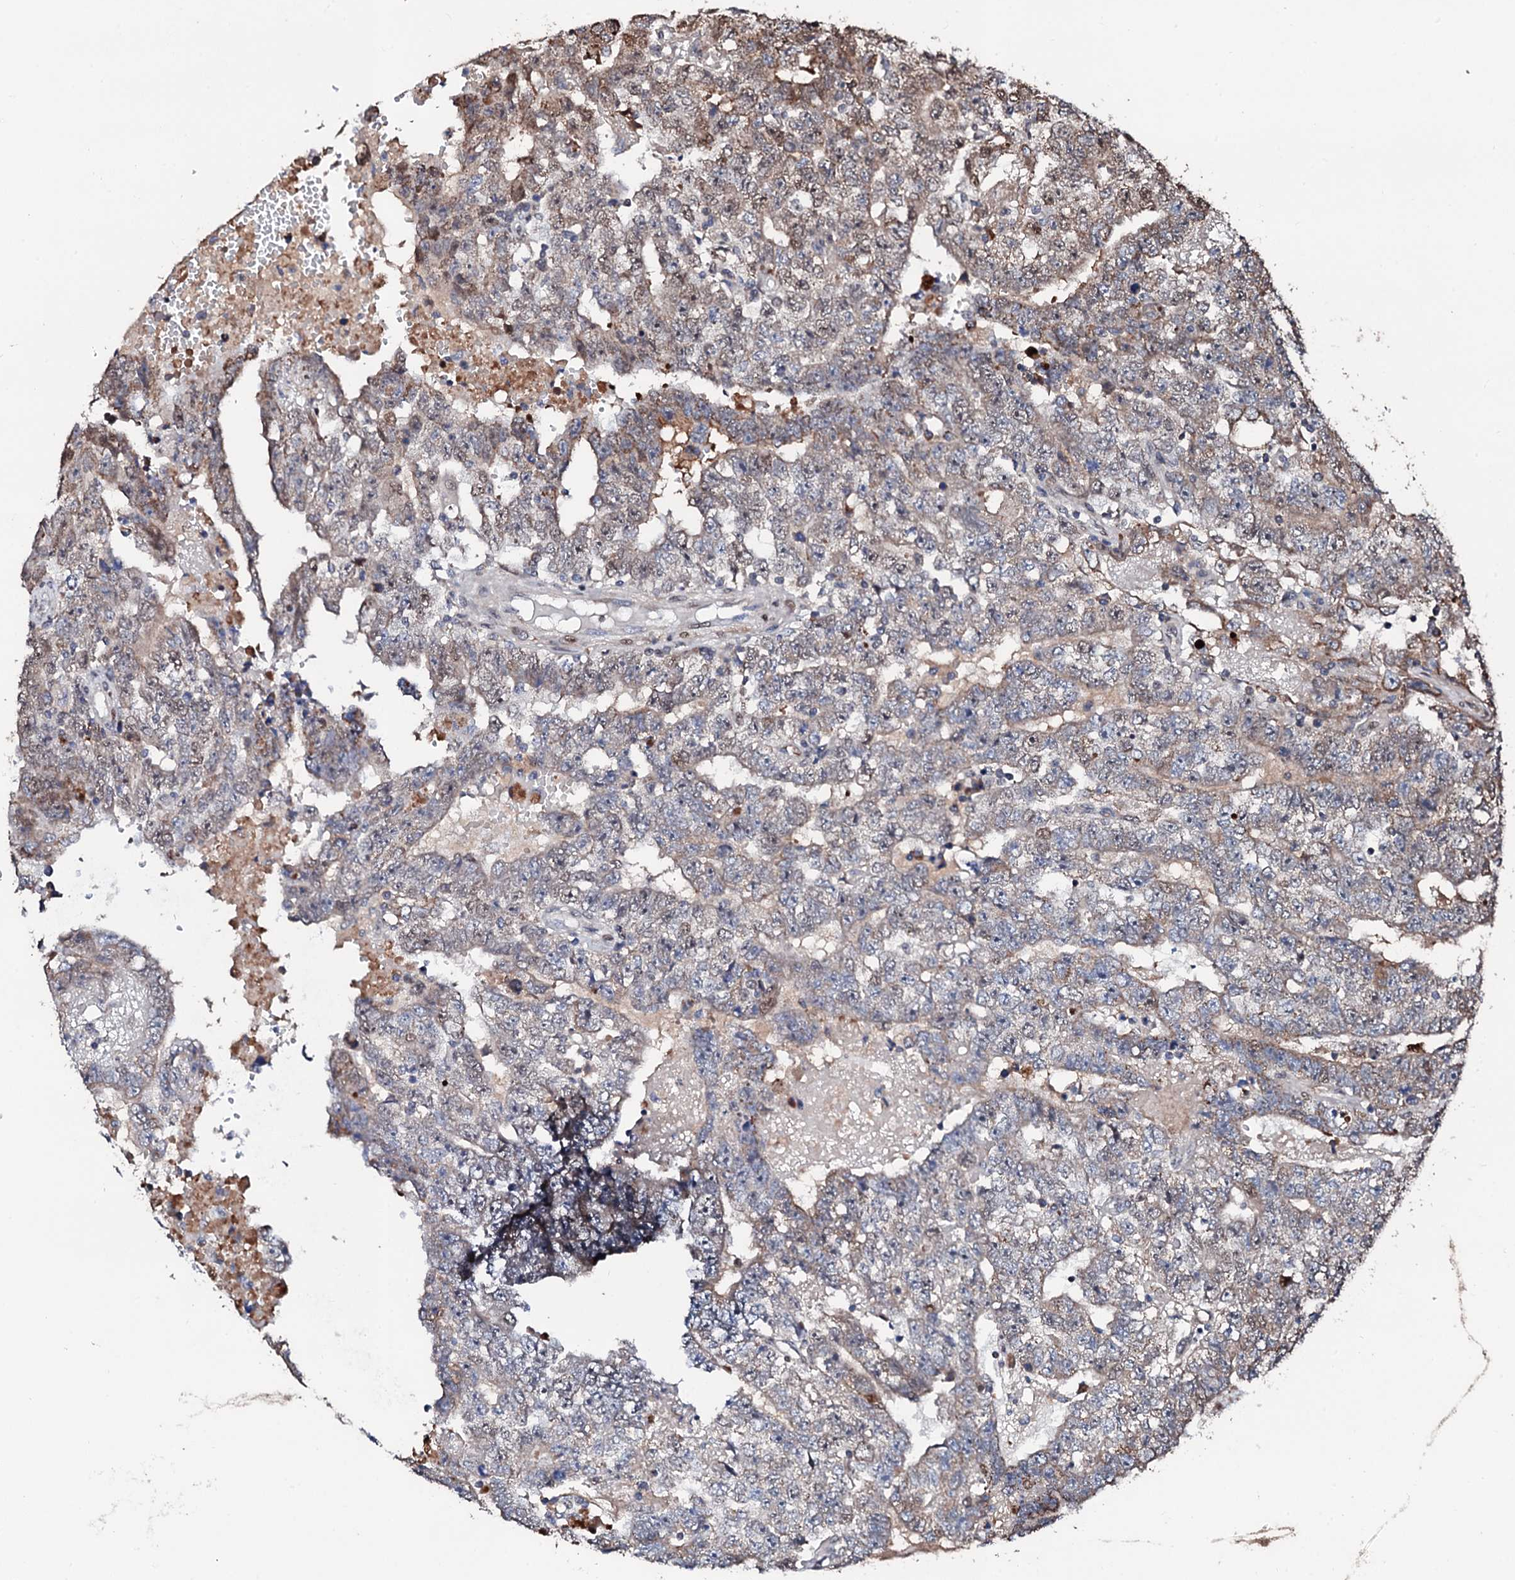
{"staining": {"intensity": "weak", "quantity": "25%-75%", "location": "cytoplasmic/membranous"}, "tissue": "testis cancer", "cell_type": "Tumor cells", "image_type": "cancer", "snomed": [{"axis": "morphology", "description": "Carcinoma, Embryonal, NOS"}, {"axis": "topography", "description": "Testis"}], "caption": "Immunohistochemistry (DAB) staining of testis embryonal carcinoma reveals weak cytoplasmic/membranous protein positivity in approximately 25%-75% of tumor cells. (IHC, brightfield microscopy, high magnification).", "gene": "KIF18A", "patient": {"sex": "male", "age": 25}}